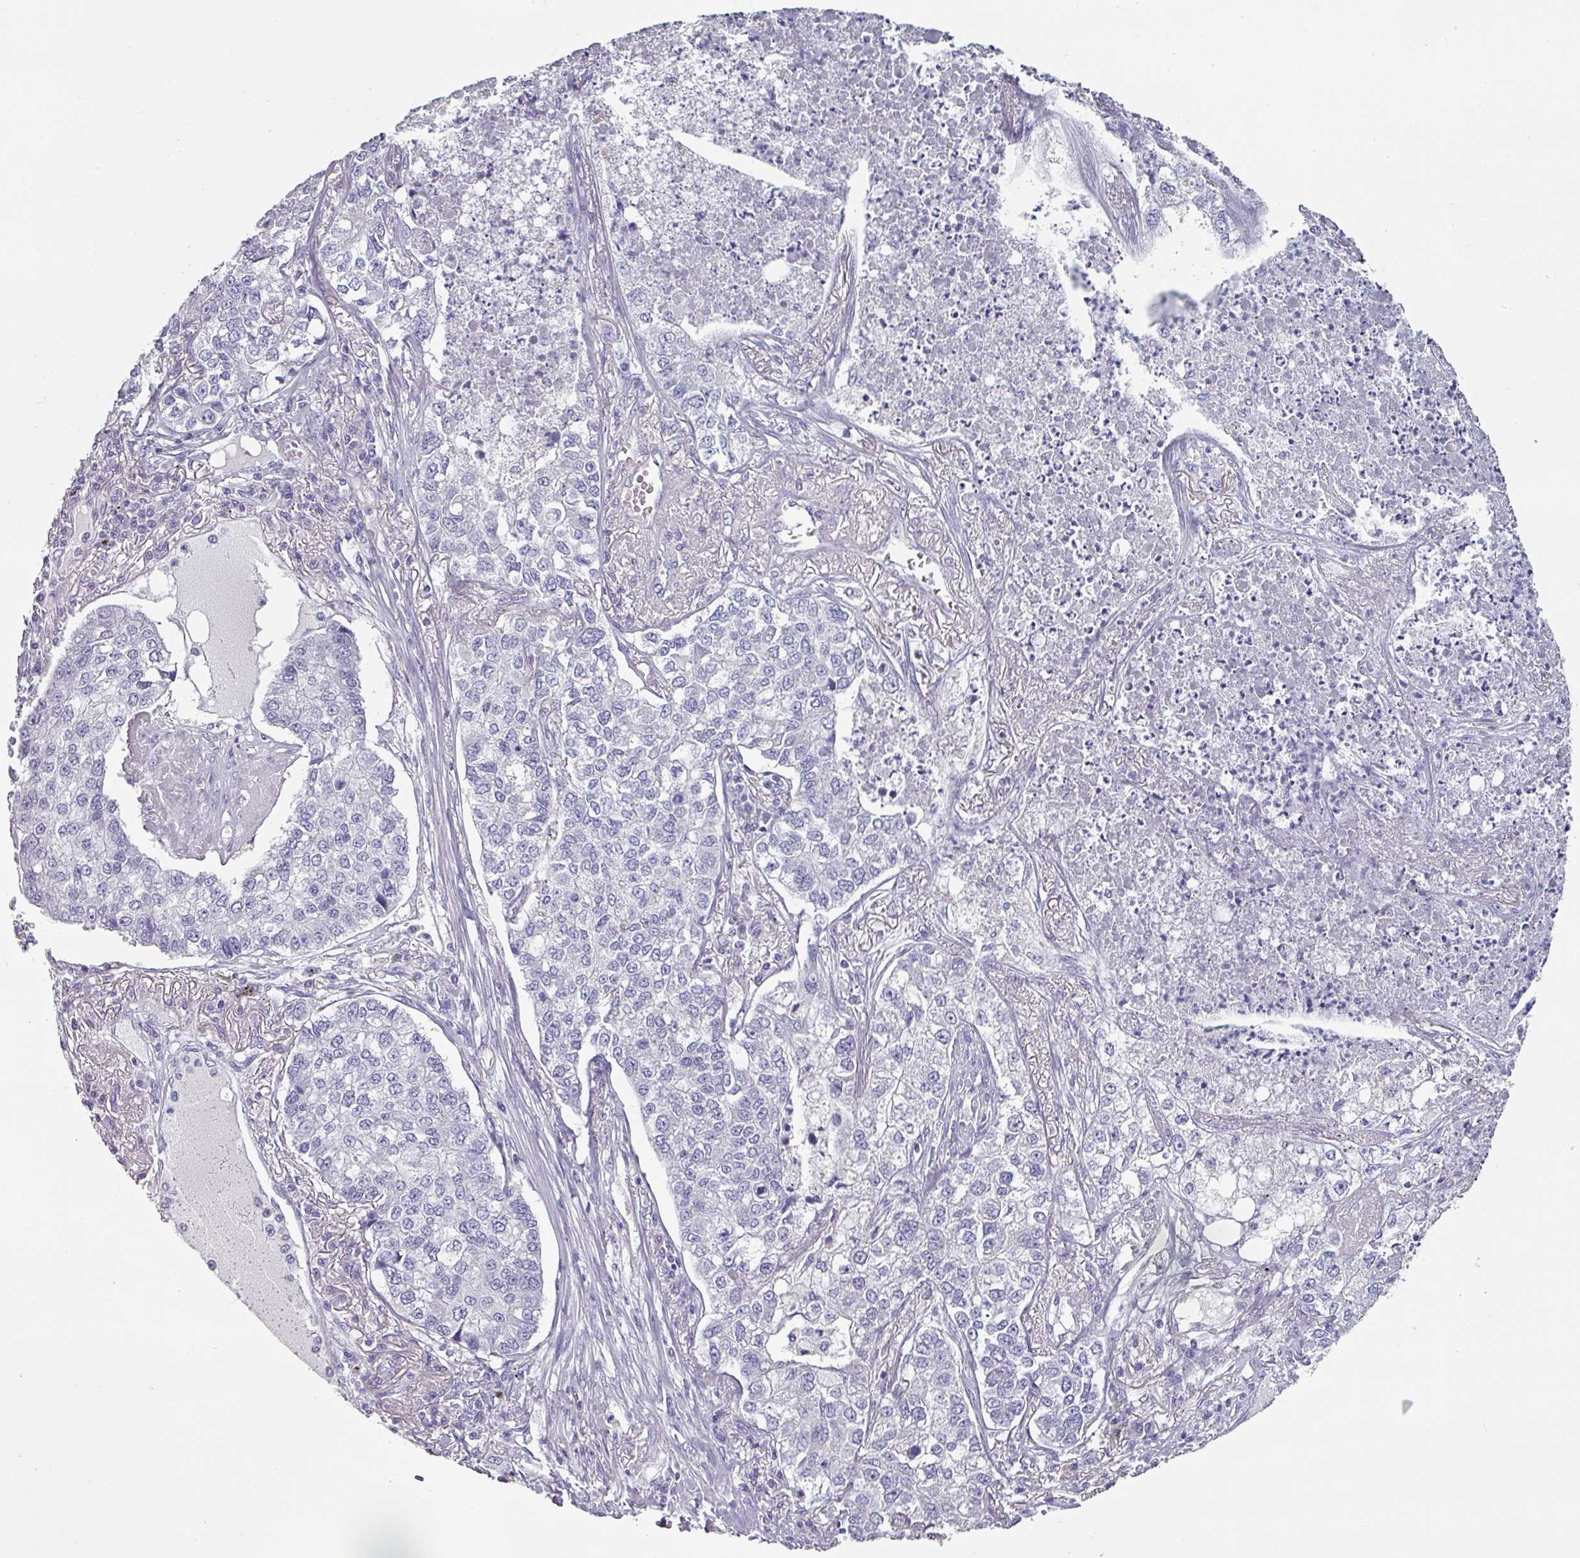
{"staining": {"intensity": "negative", "quantity": "none", "location": "none"}, "tissue": "lung cancer", "cell_type": "Tumor cells", "image_type": "cancer", "snomed": [{"axis": "morphology", "description": "Adenocarcinoma, NOS"}, {"axis": "topography", "description": "Lung"}], "caption": "Immunohistochemistry (IHC) of lung cancer (adenocarcinoma) shows no expression in tumor cells. (Stains: DAB (3,3'-diaminobenzidine) IHC with hematoxylin counter stain, Microscopy: brightfield microscopy at high magnification).", "gene": "SLC17A7", "patient": {"sex": "male", "age": 49}}